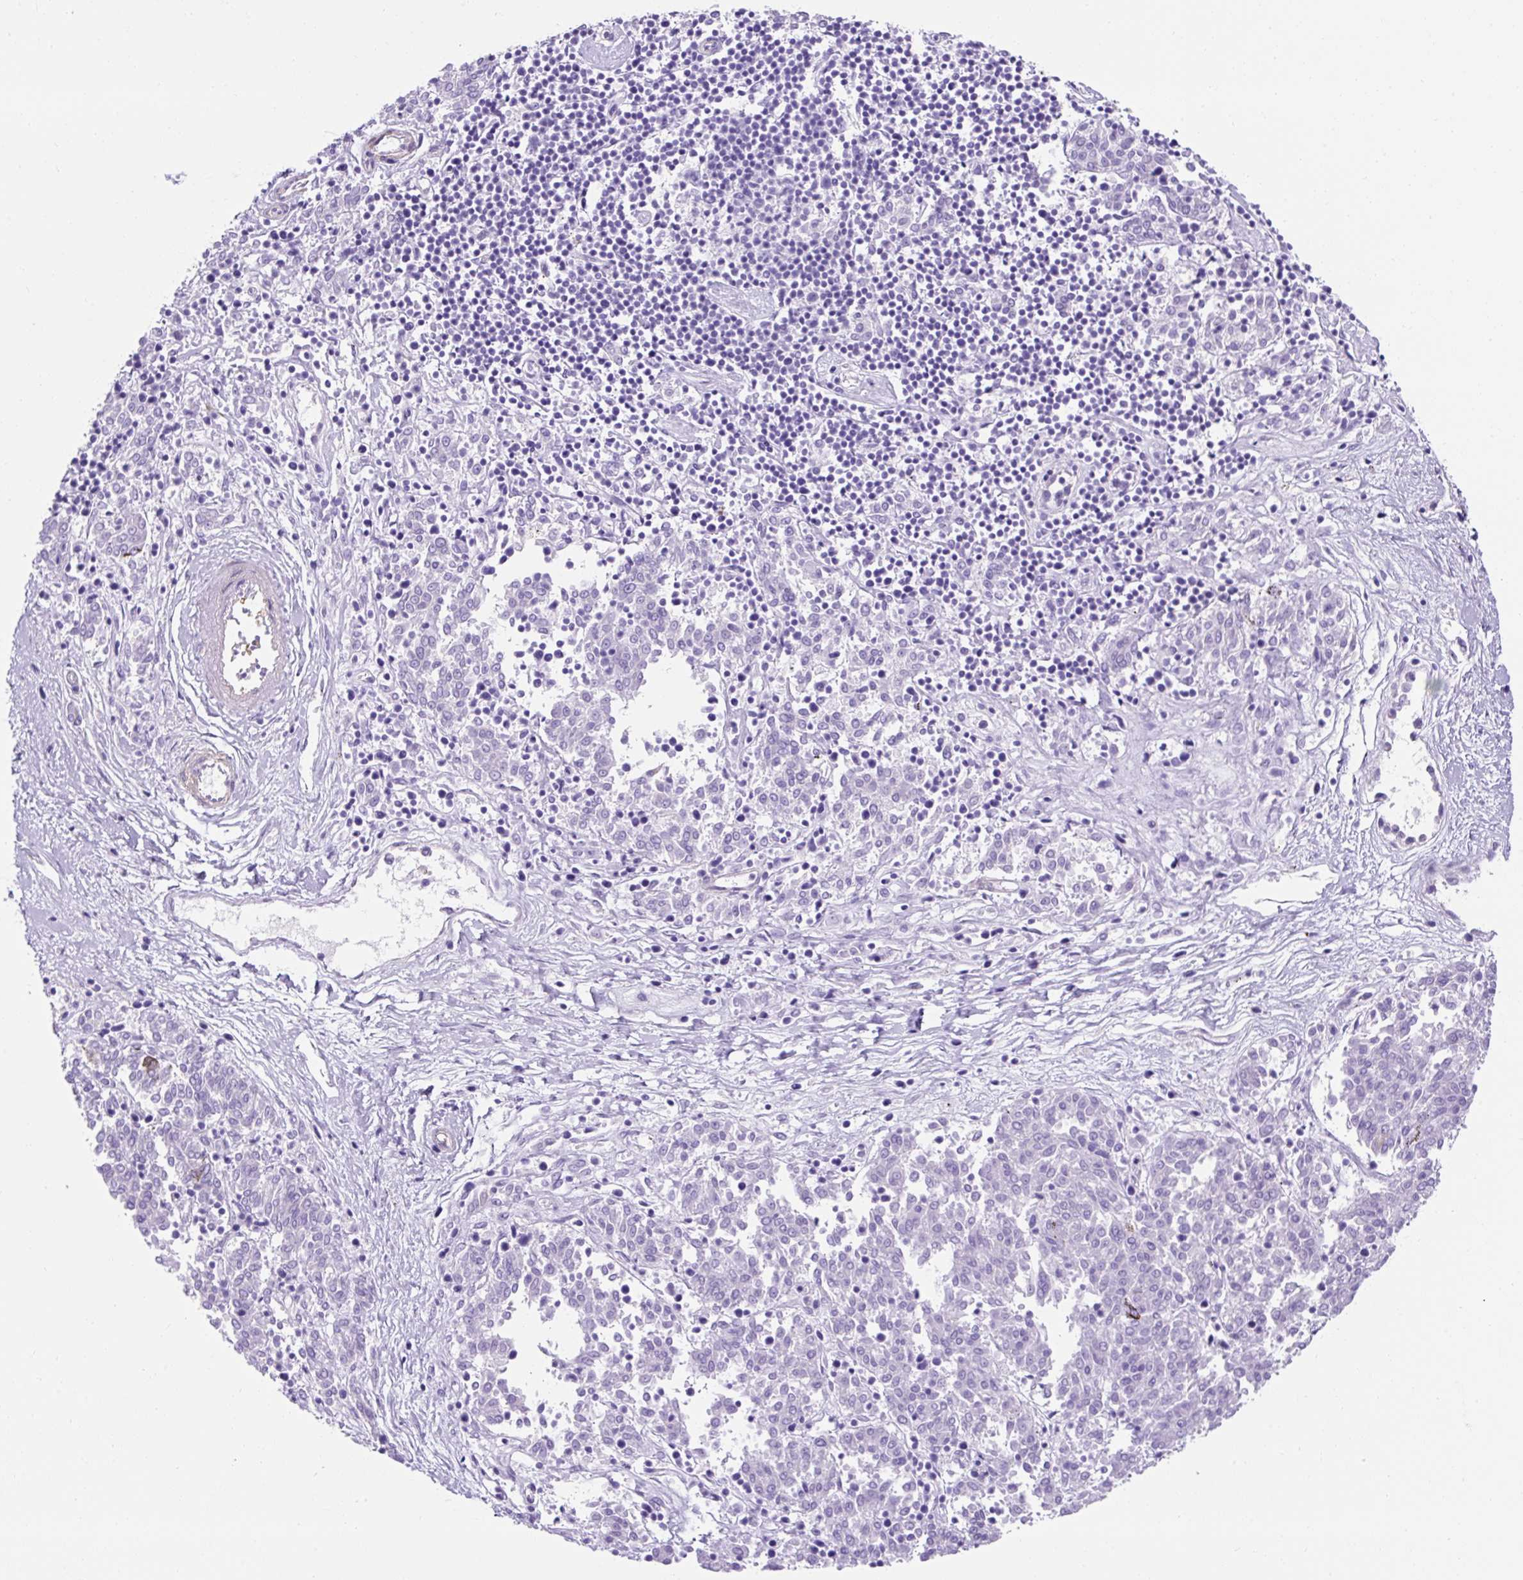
{"staining": {"intensity": "negative", "quantity": "none", "location": "none"}, "tissue": "melanoma", "cell_type": "Tumor cells", "image_type": "cancer", "snomed": [{"axis": "morphology", "description": "Malignant melanoma, NOS"}, {"axis": "topography", "description": "Skin"}], "caption": "IHC image of human malignant melanoma stained for a protein (brown), which demonstrates no positivity in tumor cells.", "gene": "KRT12", "patient": {"sex": "female", "age": 72}}